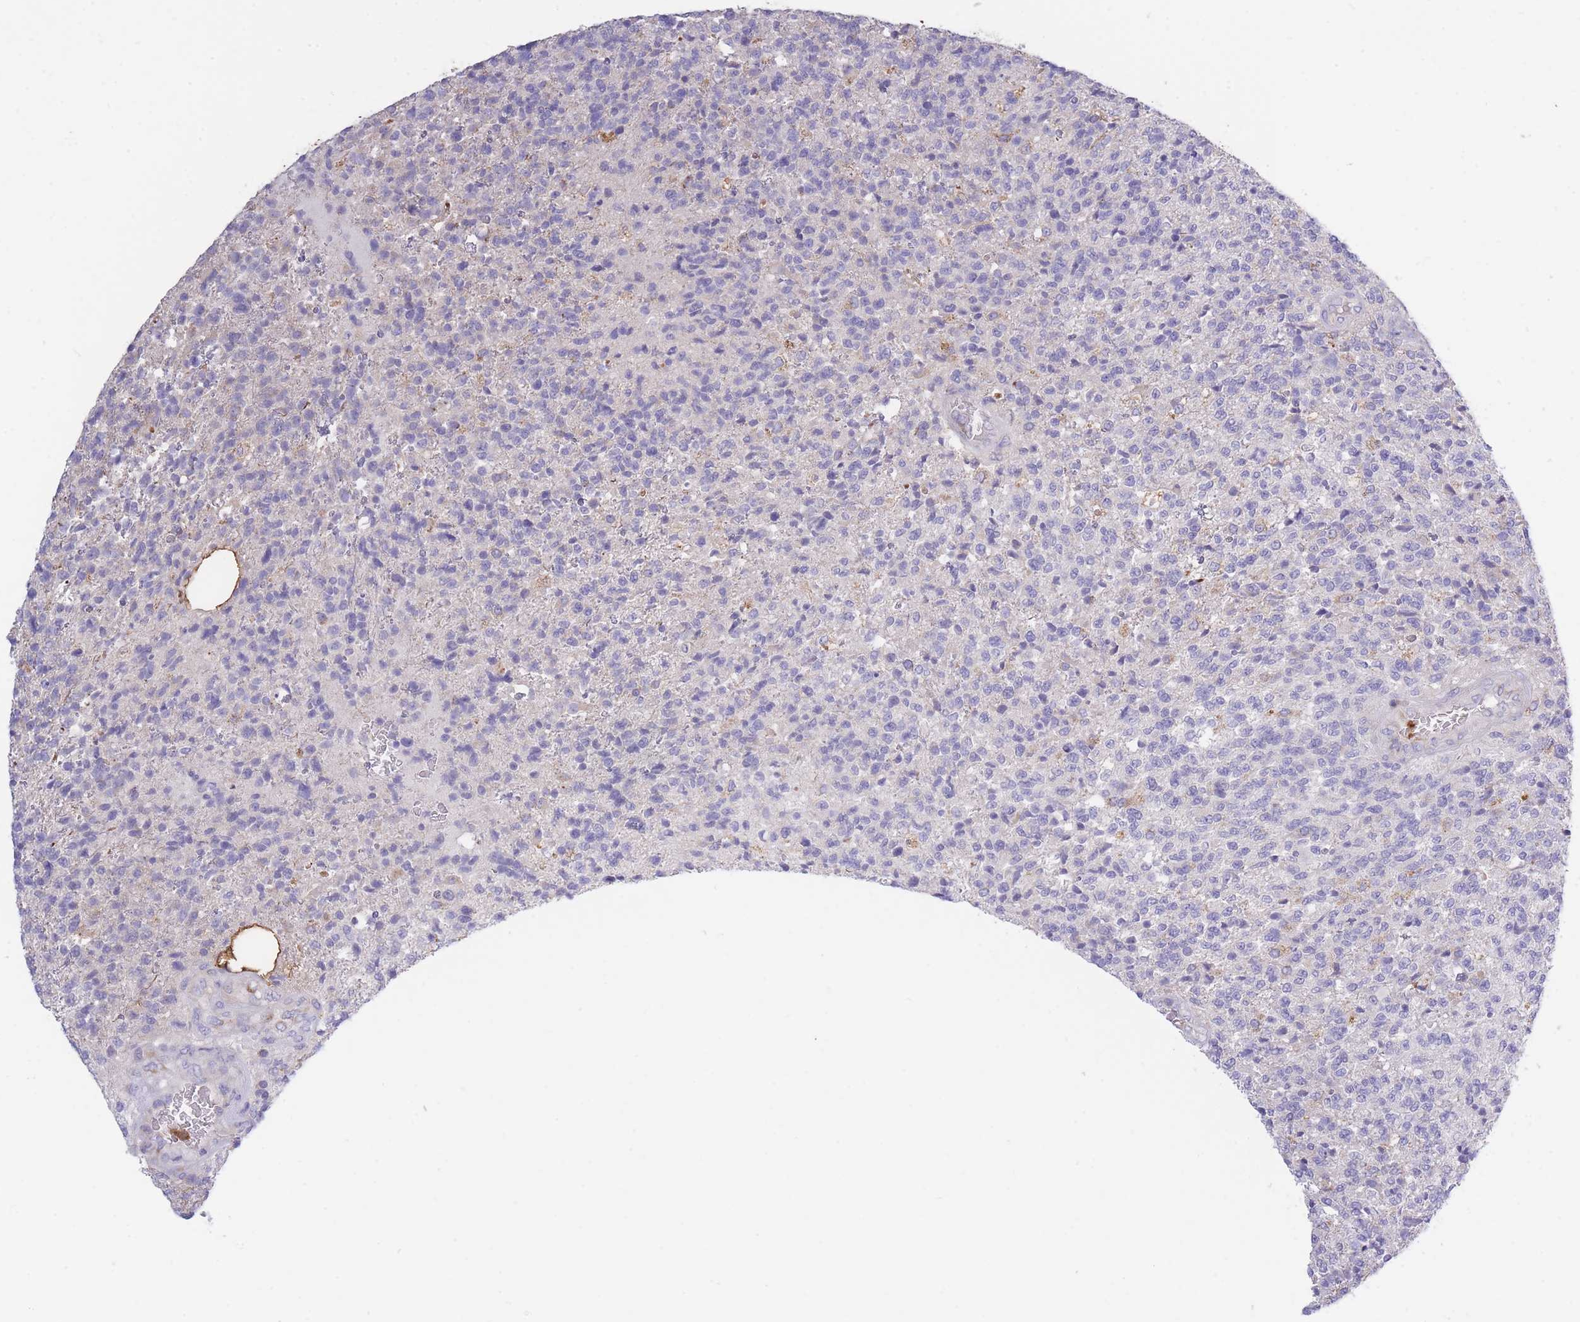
{"staining": {"intensity": "negative", "quantity": "none", "location": "none"}, "tissue": "glioma", "cell_type": "Tumor cells", "image_type": "cancer", "snomed": [{"axis": "morphology", "description": "Glioma, malignant, High grade"}, {"axis": "topography", "description": "Brain"}], "caption": "DAB immunohistochemical staining of glioma demonstrates no significant expression in tumor cells.", "gene": "CENPM", "patient": {"sex": "male", "age": 56}}